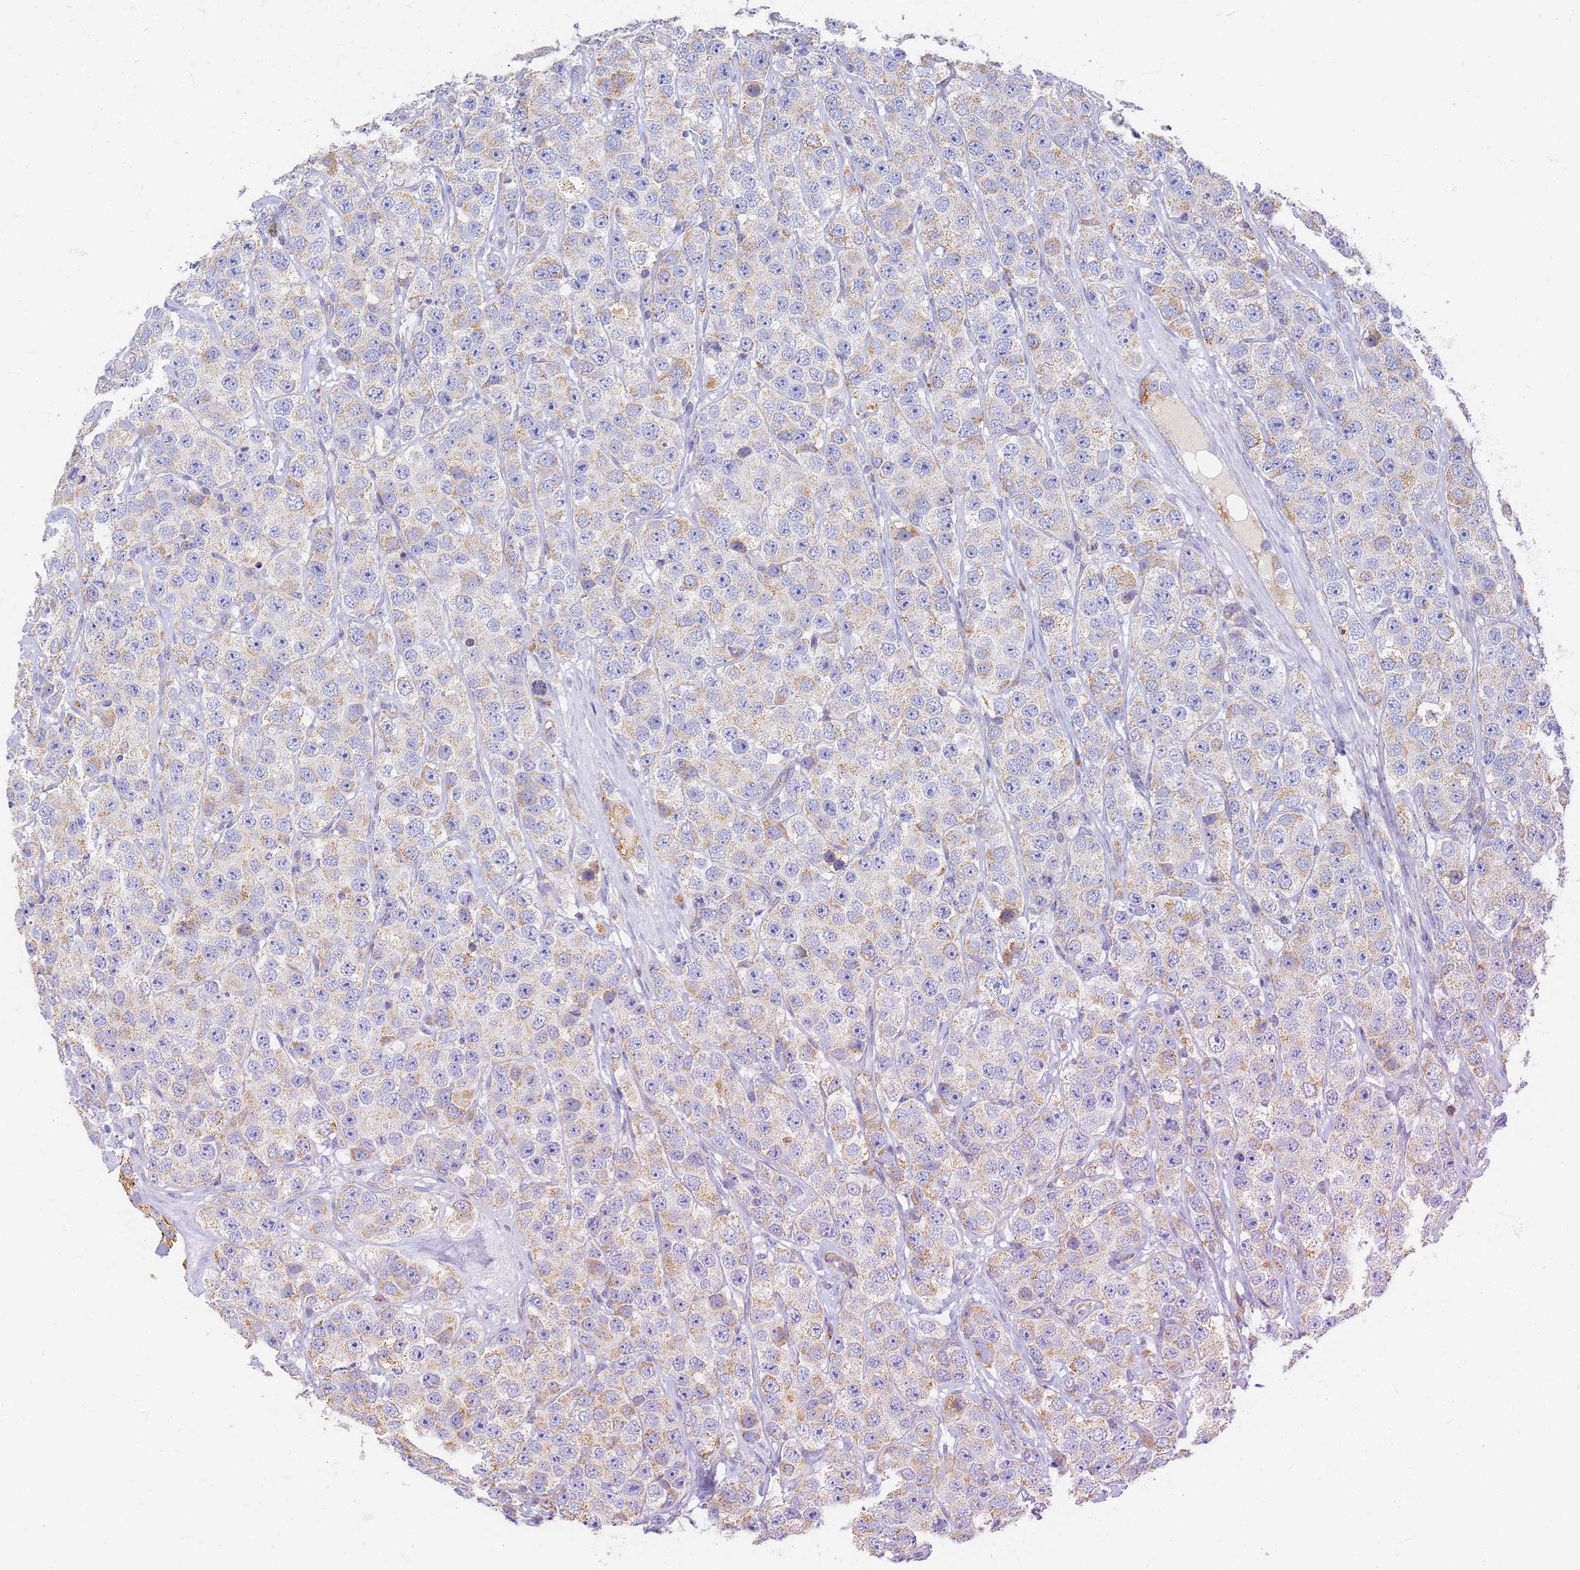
{"staining": {"intensity": "moderate", "quantity": "<25%", "location": "cytoplasmic/membranous"}, "tissue": "testis cancer", "cell_type": "Tumor cells", "image_type": "cancer", "snomed": [{"axis": "morphology", "description": "Seminoma, NOS"}, {"axis": "topography", "description": "Testis"}], "caption": "Testis cancer stained with DAB (3,3'-diaminobenzidine) immunohistochemistry (IHC) displays low levels of moderate cytoplasmic/membranous staining in approximately <25% of tumor cells.", "gene": "UTP23", "patient": {"sex": "male", "age": 28}}